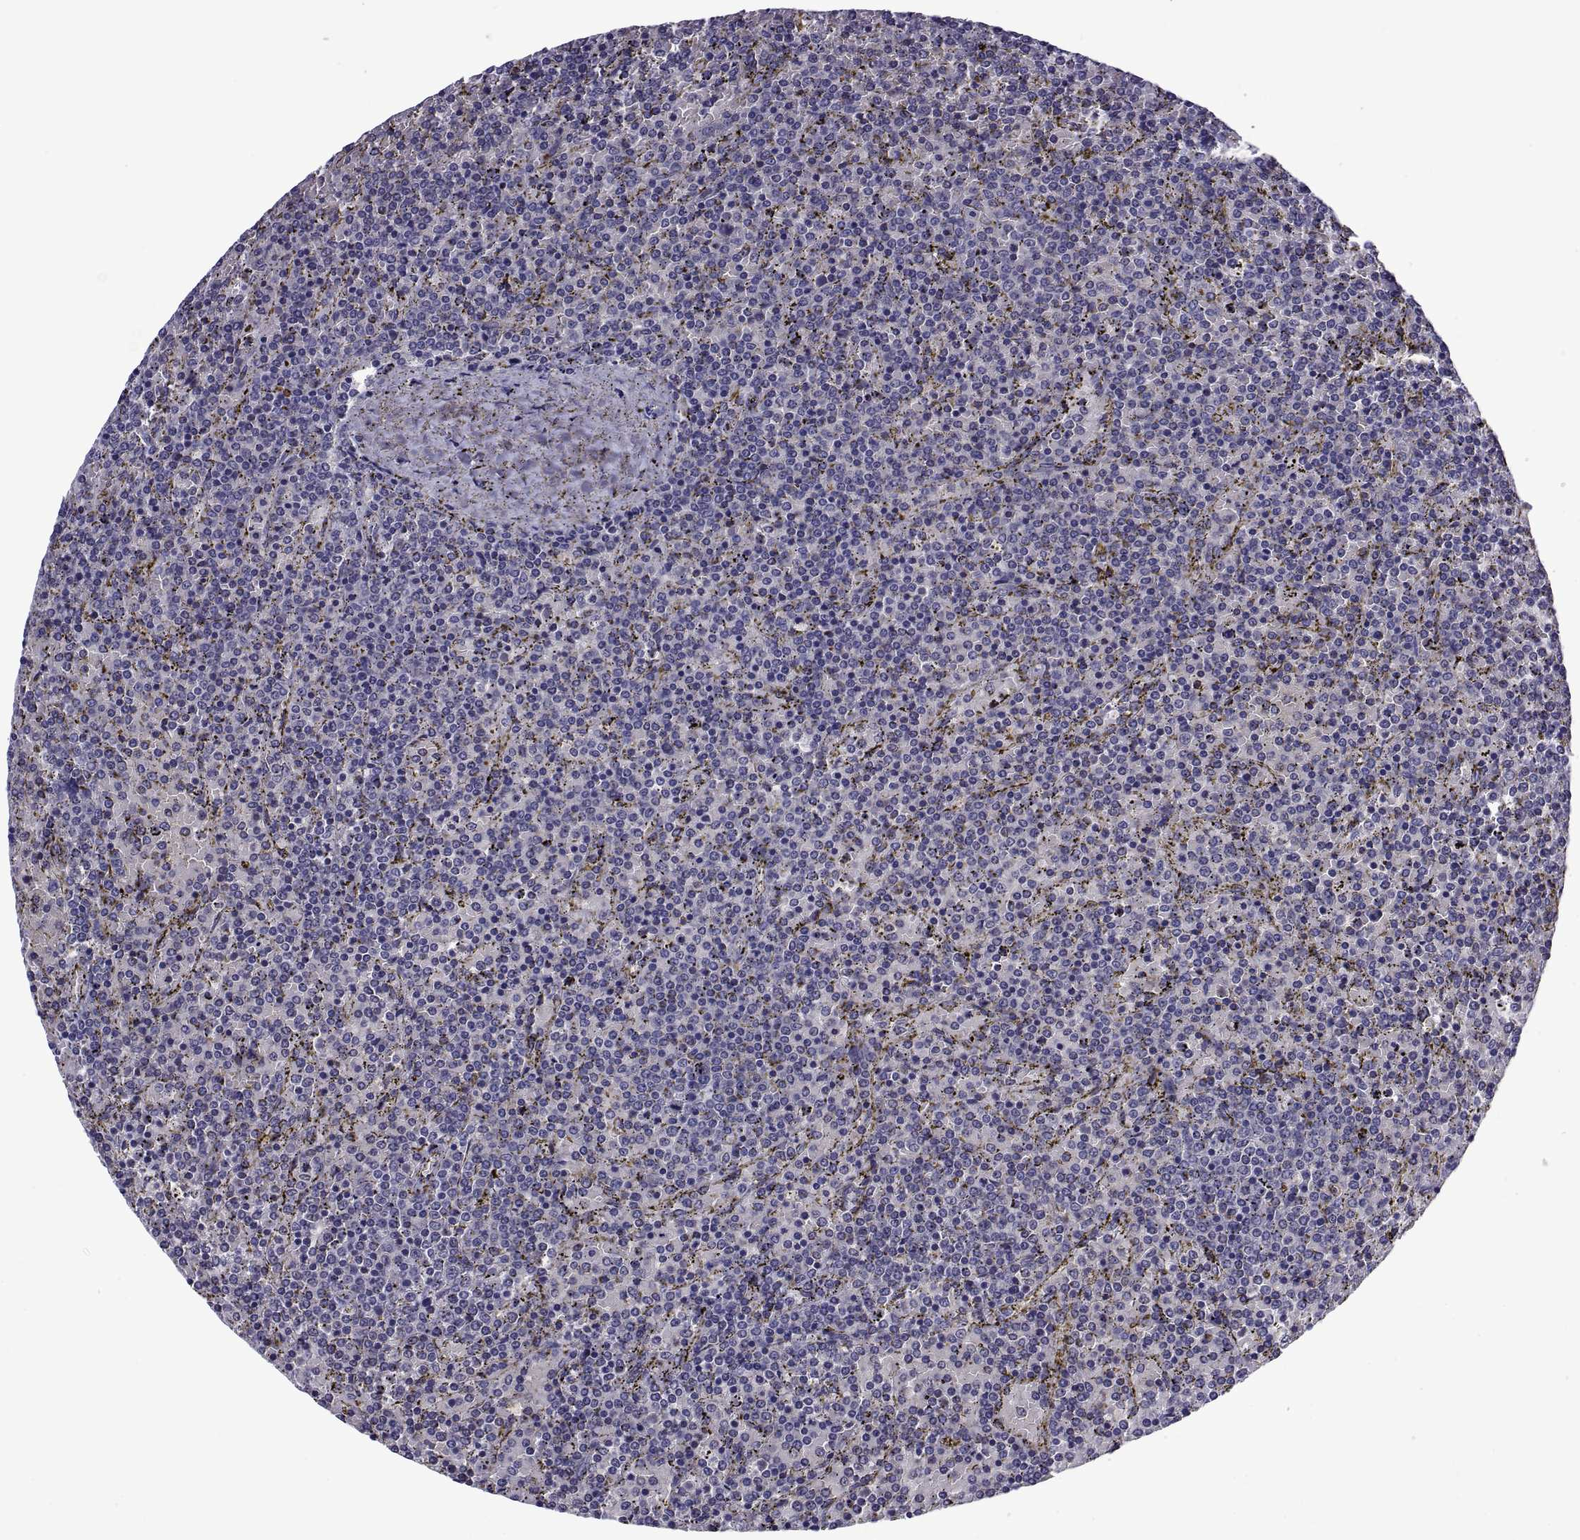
{"staining": {"intensity": "negative", "quantity": "none", "location": "none"}, "tissue": "lymphoma", "cell_type": "Tumor cells", "image_type": "cancer", "snomed": [{"axis": "morphology", "description": "Malignant lymphoma, non-Hodgkin's type, Low grade"}, {"axis": "topography", "description": "Spleen"}], "caption": "Immunohistochemical staining of malignant lymphoma, non-Hodgkin's type (low-grade) demonstrates no significant expression in tumor cells.", "gene": "LCN9", "patient": {"sex": "female", "age": 77}}